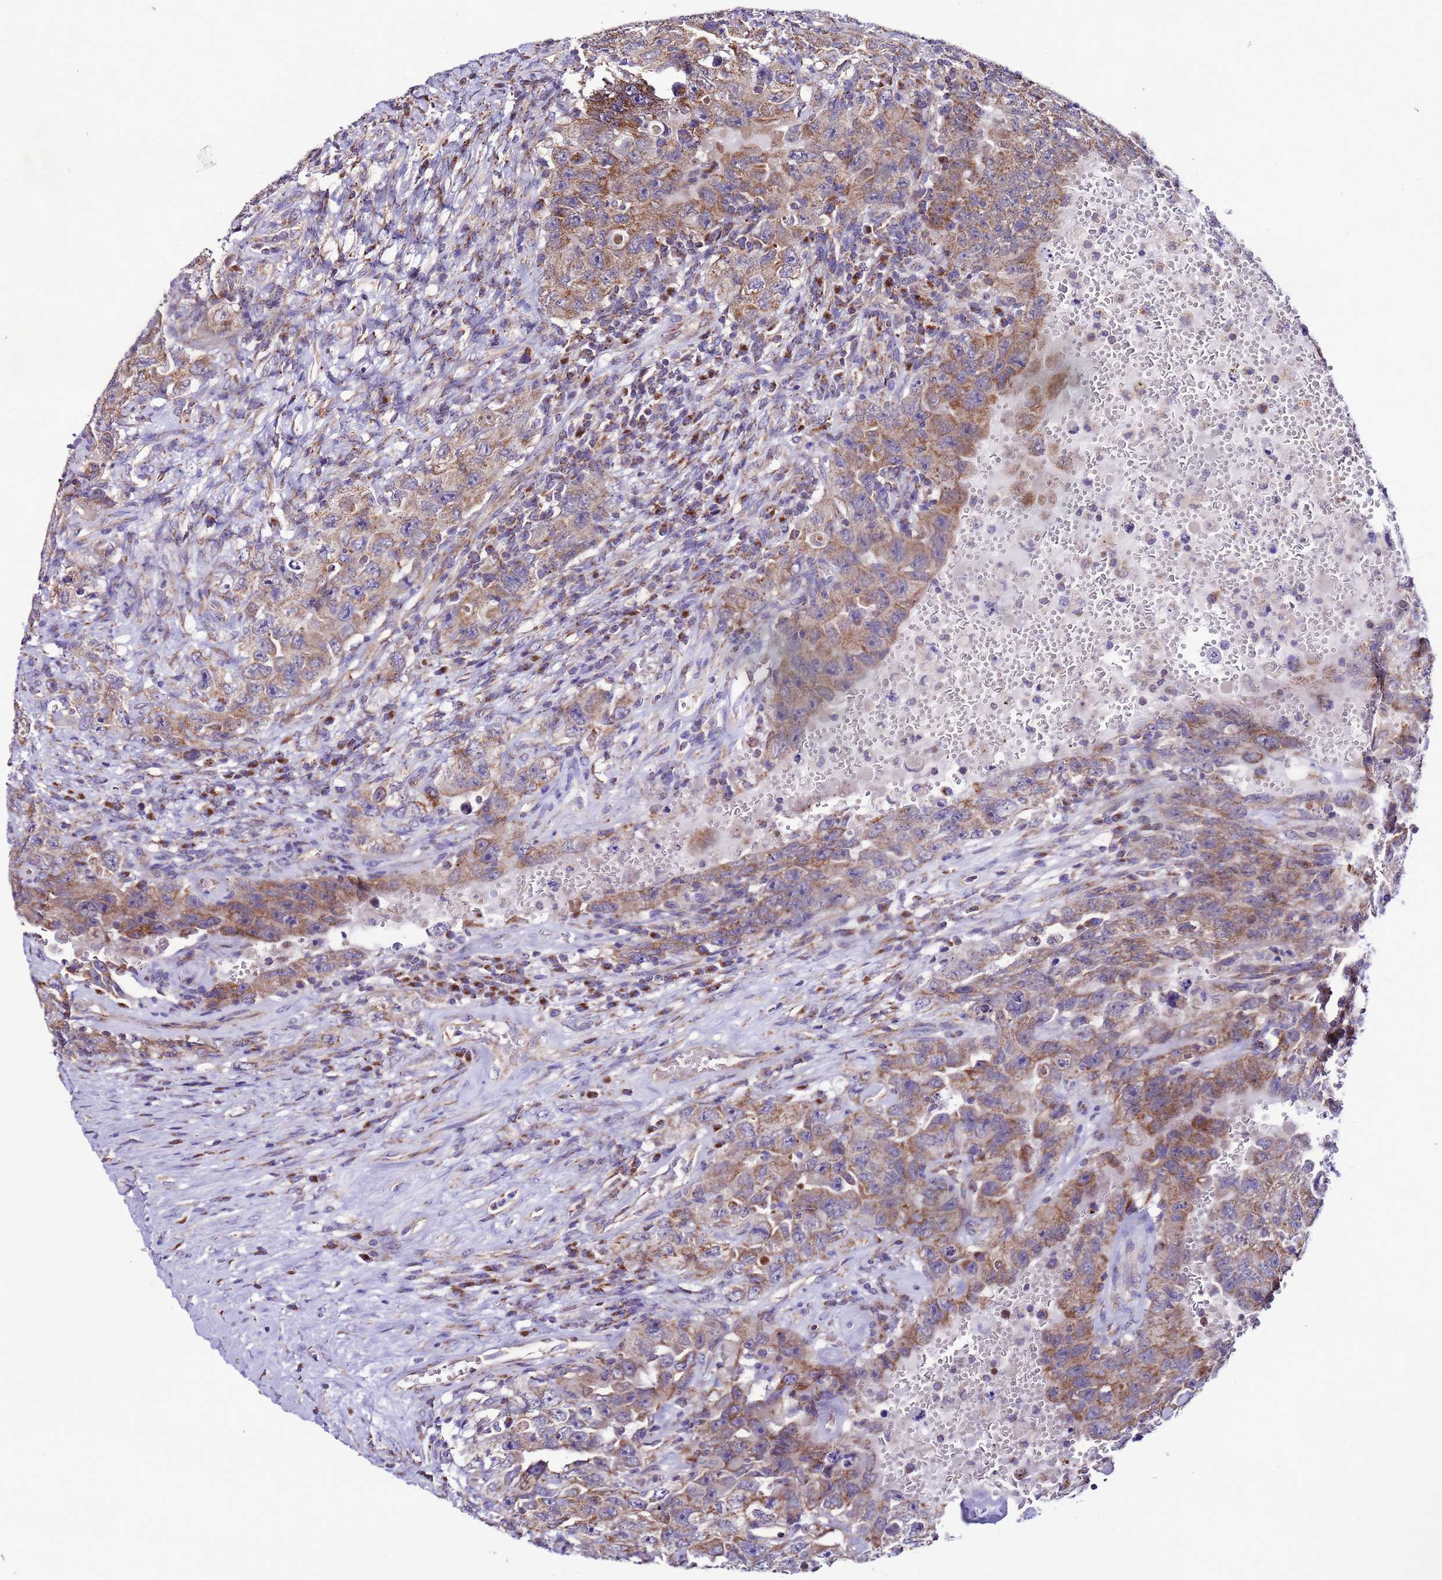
{"staining": {"intensity": "moderate", "quantity": "25%-75%", "location": "cytoplasmic/membranous"}, "tissue": "testis cancer", "cell_type": "Tumor cells", "image_type": "cancer", "snomed": [{"axis": "morphology", "description": "Carcinoma, Embryonal, NOS"}, {"axis": "topography", "description": "Testis"}], "caption": "Moderate cytoplasmic/membranous staining for a protein is present in about 25%-75% of tumor cells of testis cancer (embryonal carcinoma) using IHC.", "gene": "AHI1", "patient": {"sex": "male", "age": 26}}